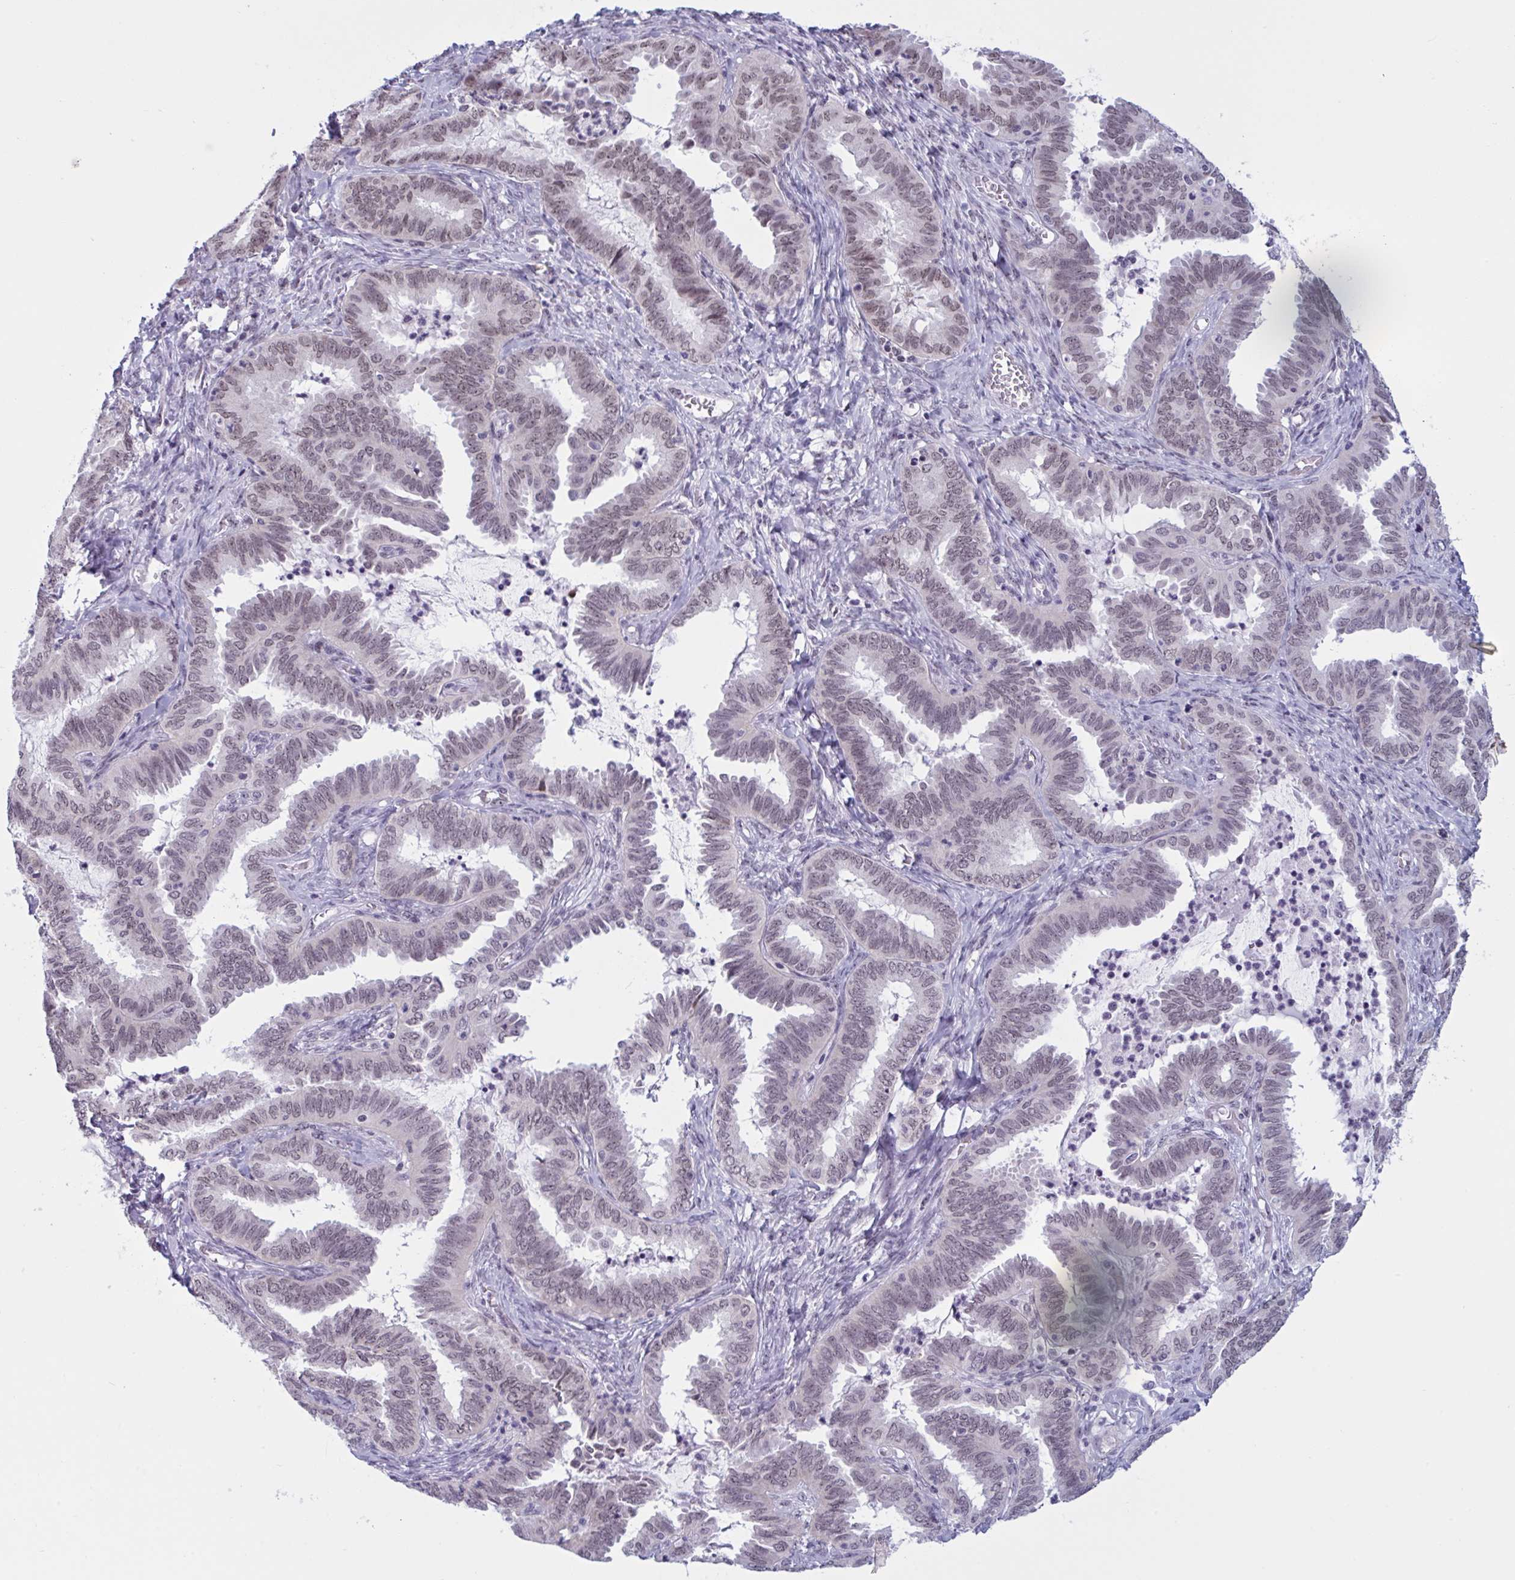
{"staining": {"intensity": "weak", "quantity": "25%-75%", "location": "nuclear"}, "tissue": "ovarian cancer", "cell_type": "Tumor cells", "image_type": "cancer", "snomed": [{"axis": "morphology", "description": "Carcinoma, endometroid"}, {"axis": "topography", "description": "Ovary"}], "caption": "Ovarian cancer stained with a protein marker displays weak staining in tumor cells.", "gene": "TGM6", "patient": {"sex": "female", "age": 70}}